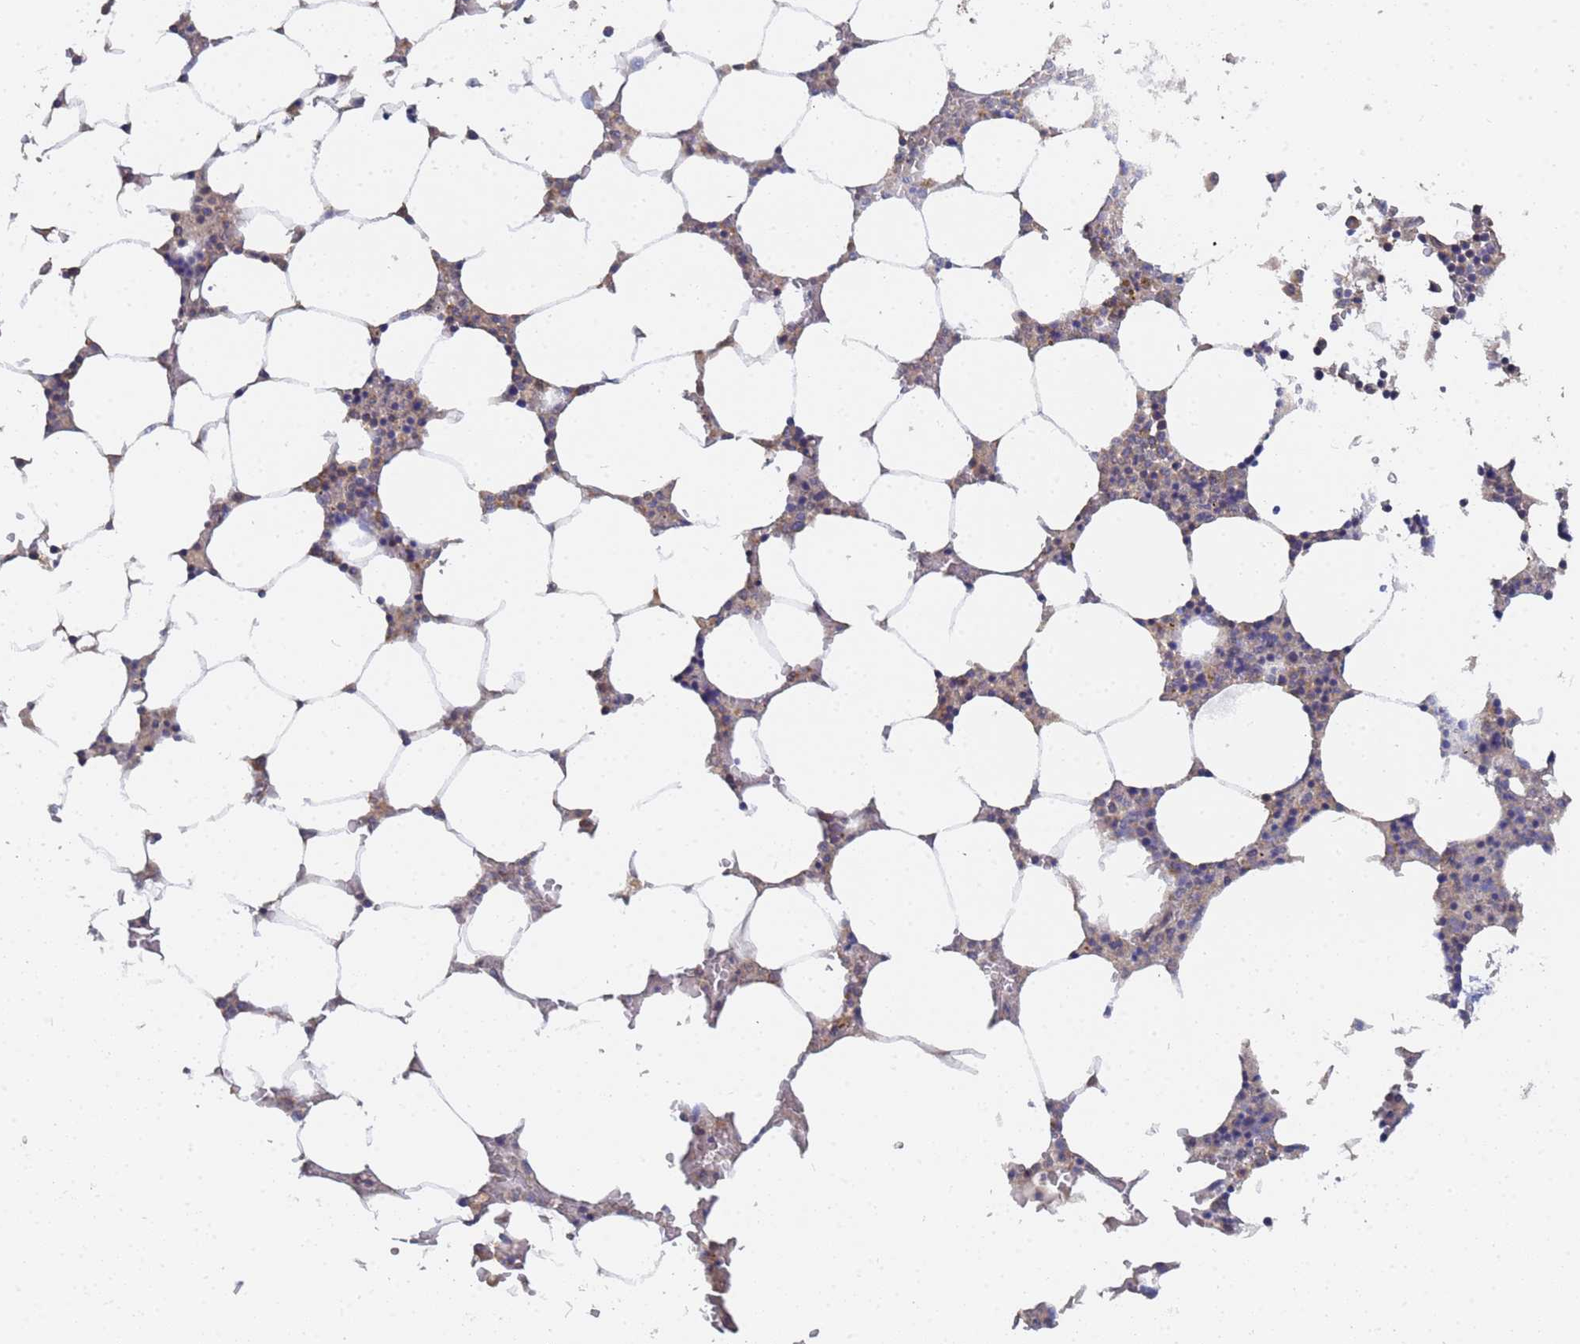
{"staining": {"intensity": "moderate", "quantity": "<25%", "location": "cytoplasmic/membranous"}, "tissue": "bone marrow", "cell_type": "Hematopoietic cells", "image_type": "normal", "snomed": [{"axis": "morphology", "description": "Normal tissue, NOS"}, {"axis": "topography", "description": "Bone marrow"}], "caption": "High-magnification brightfield microscopy of normal bone marrow stained with DAB (3,3'-diaminobenzidine) (brown) and counterstained with hematoxylin (blue). hematopoietic cells exhibit moderate cytoplasmic/membranous positivity is identified in approximately<25% of cells.", "gene": "ALS2CL", "patient": {"sex": "male", "age": 64}}